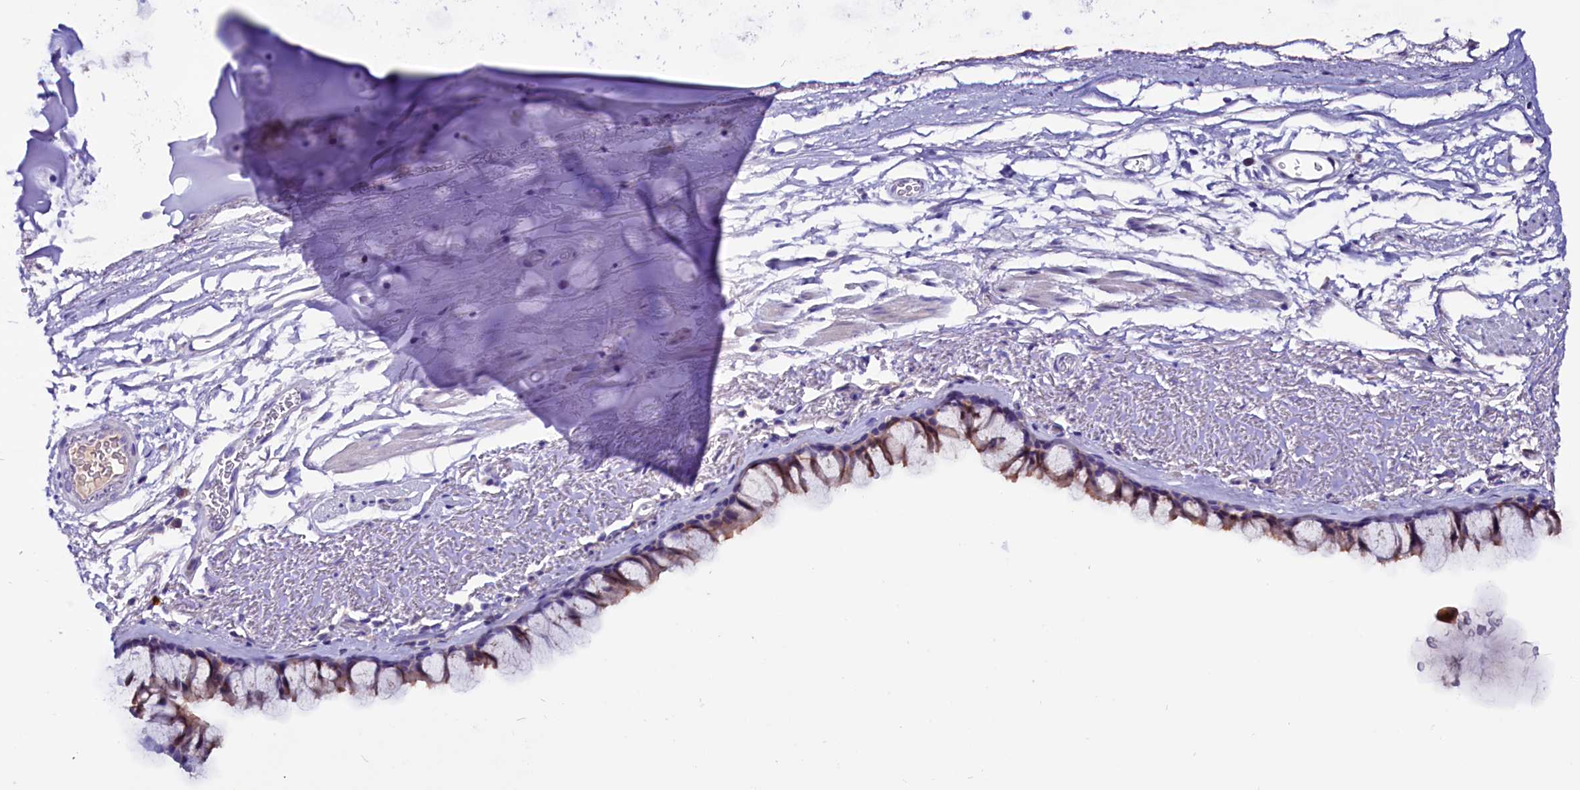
{"staining": {"intensity": "moderate", "quantity": ">75%", "location": "cytoplasmic/membranous"}, "tissue": "bronchus", "cell_type": "Respiratory epithelial cells", "image_type": "normal", "snomed": [{"axis": "morphology", "description": "Normal tissue, NOS"}, {"axis": "topography", "description": "Bronchus"}], "caption": "Bronchus stained with immunohistochemistry exhibits moderate cytoplasmic/membranous positivity in about >75% of respiratory epithelial cells. (brown staining indicates protein expression, while blue staining denotes nuclei).", "gene": "CCBE1", "patient": {"sex": "male", "age": 65}}